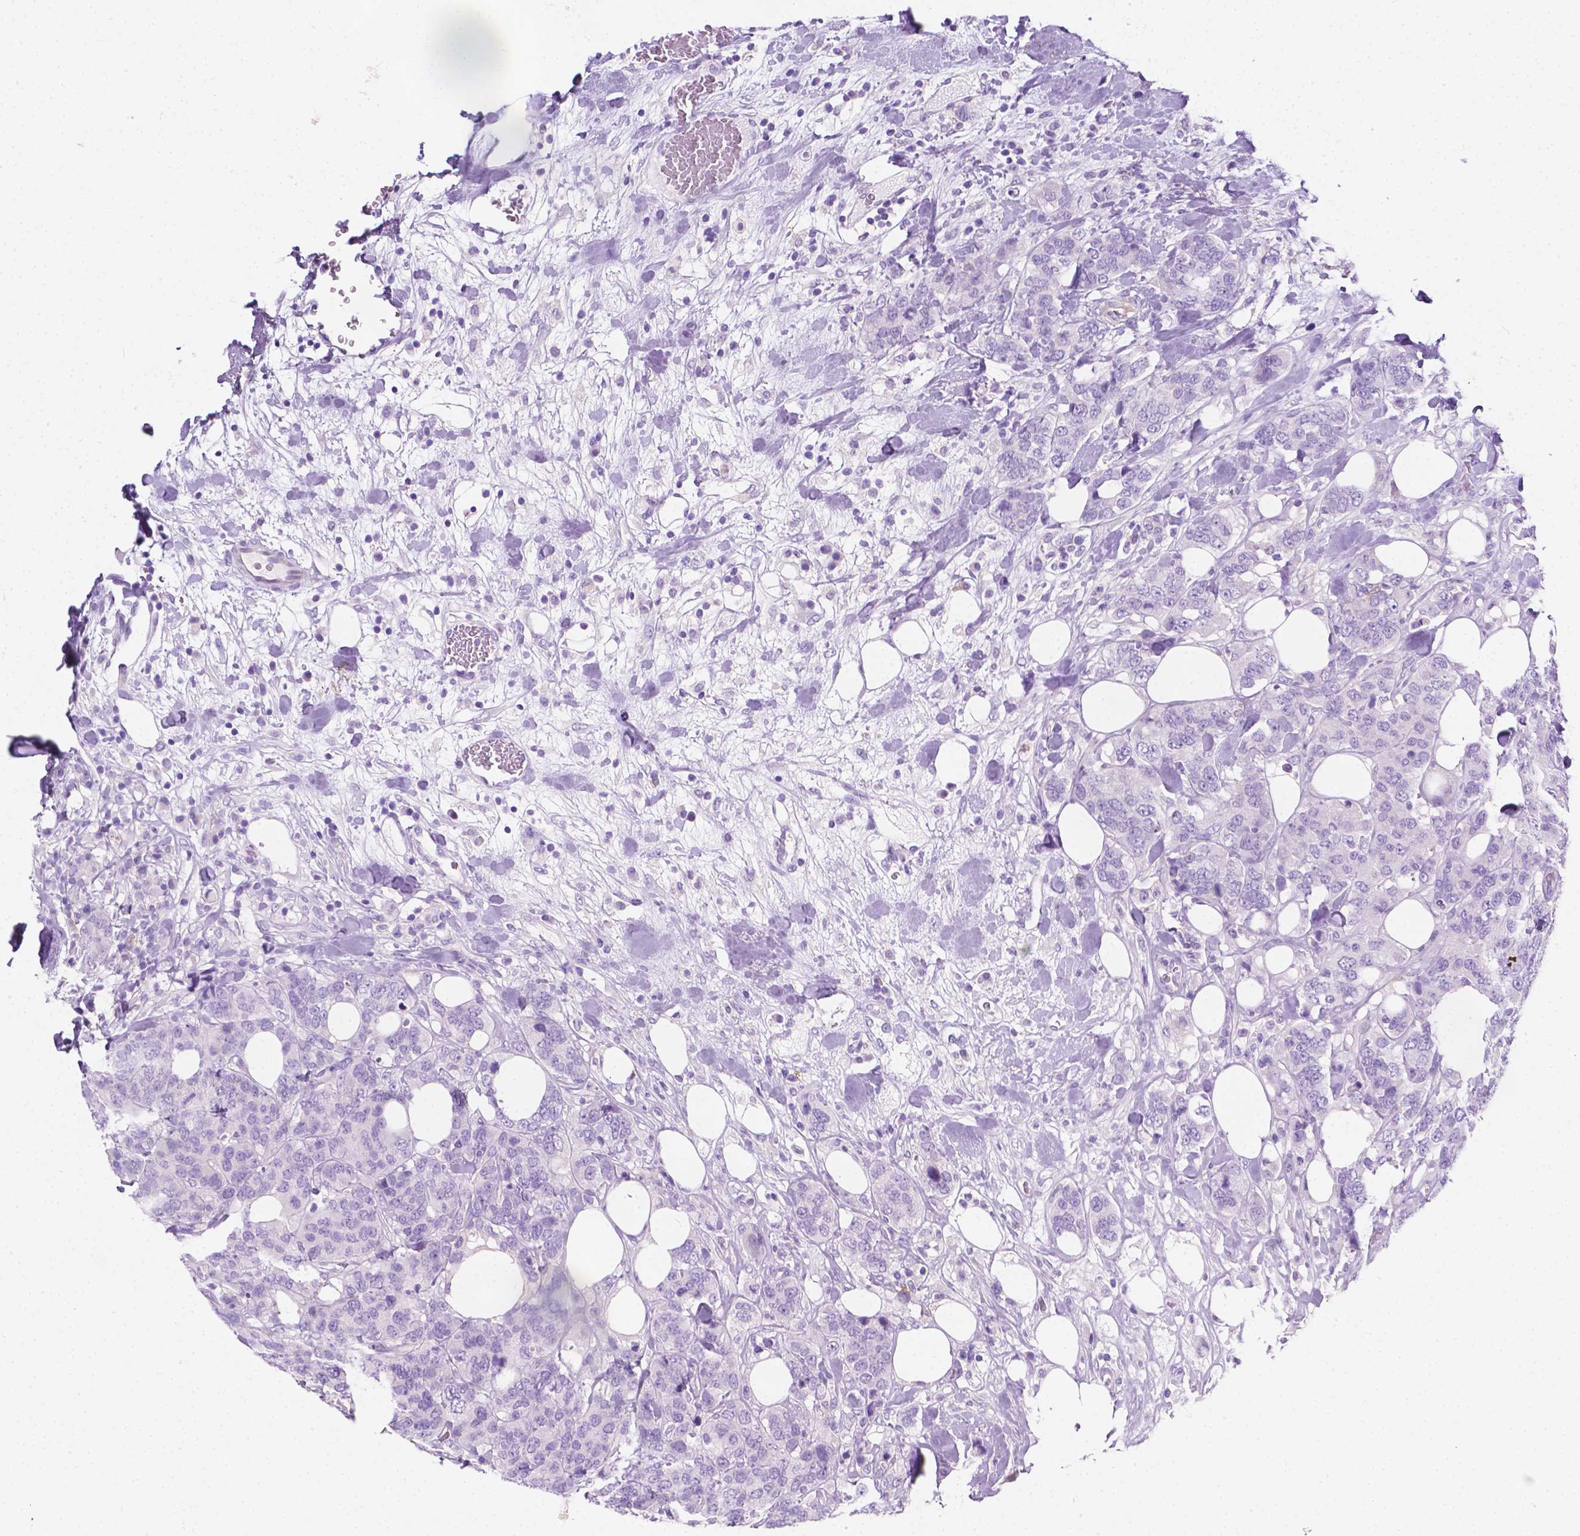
{"staining": {"intensity": "negative", "quantity": "none", "location": "none"}, "tissue": "breast cancer", "cell_type": "Tumor cells", "image_type": "cancer", "snomed": [{"axis": "morphology", "description": "Lobular carcinoma"}, {"axis": "topography", "description": "Breast"}], "caption": "Image shows no protein positivity in tumor cells of breast cancer (lobular carcinoma) tissue.", "gene": "GNAO1", "patient": {"sex": "female", "age": 59}}